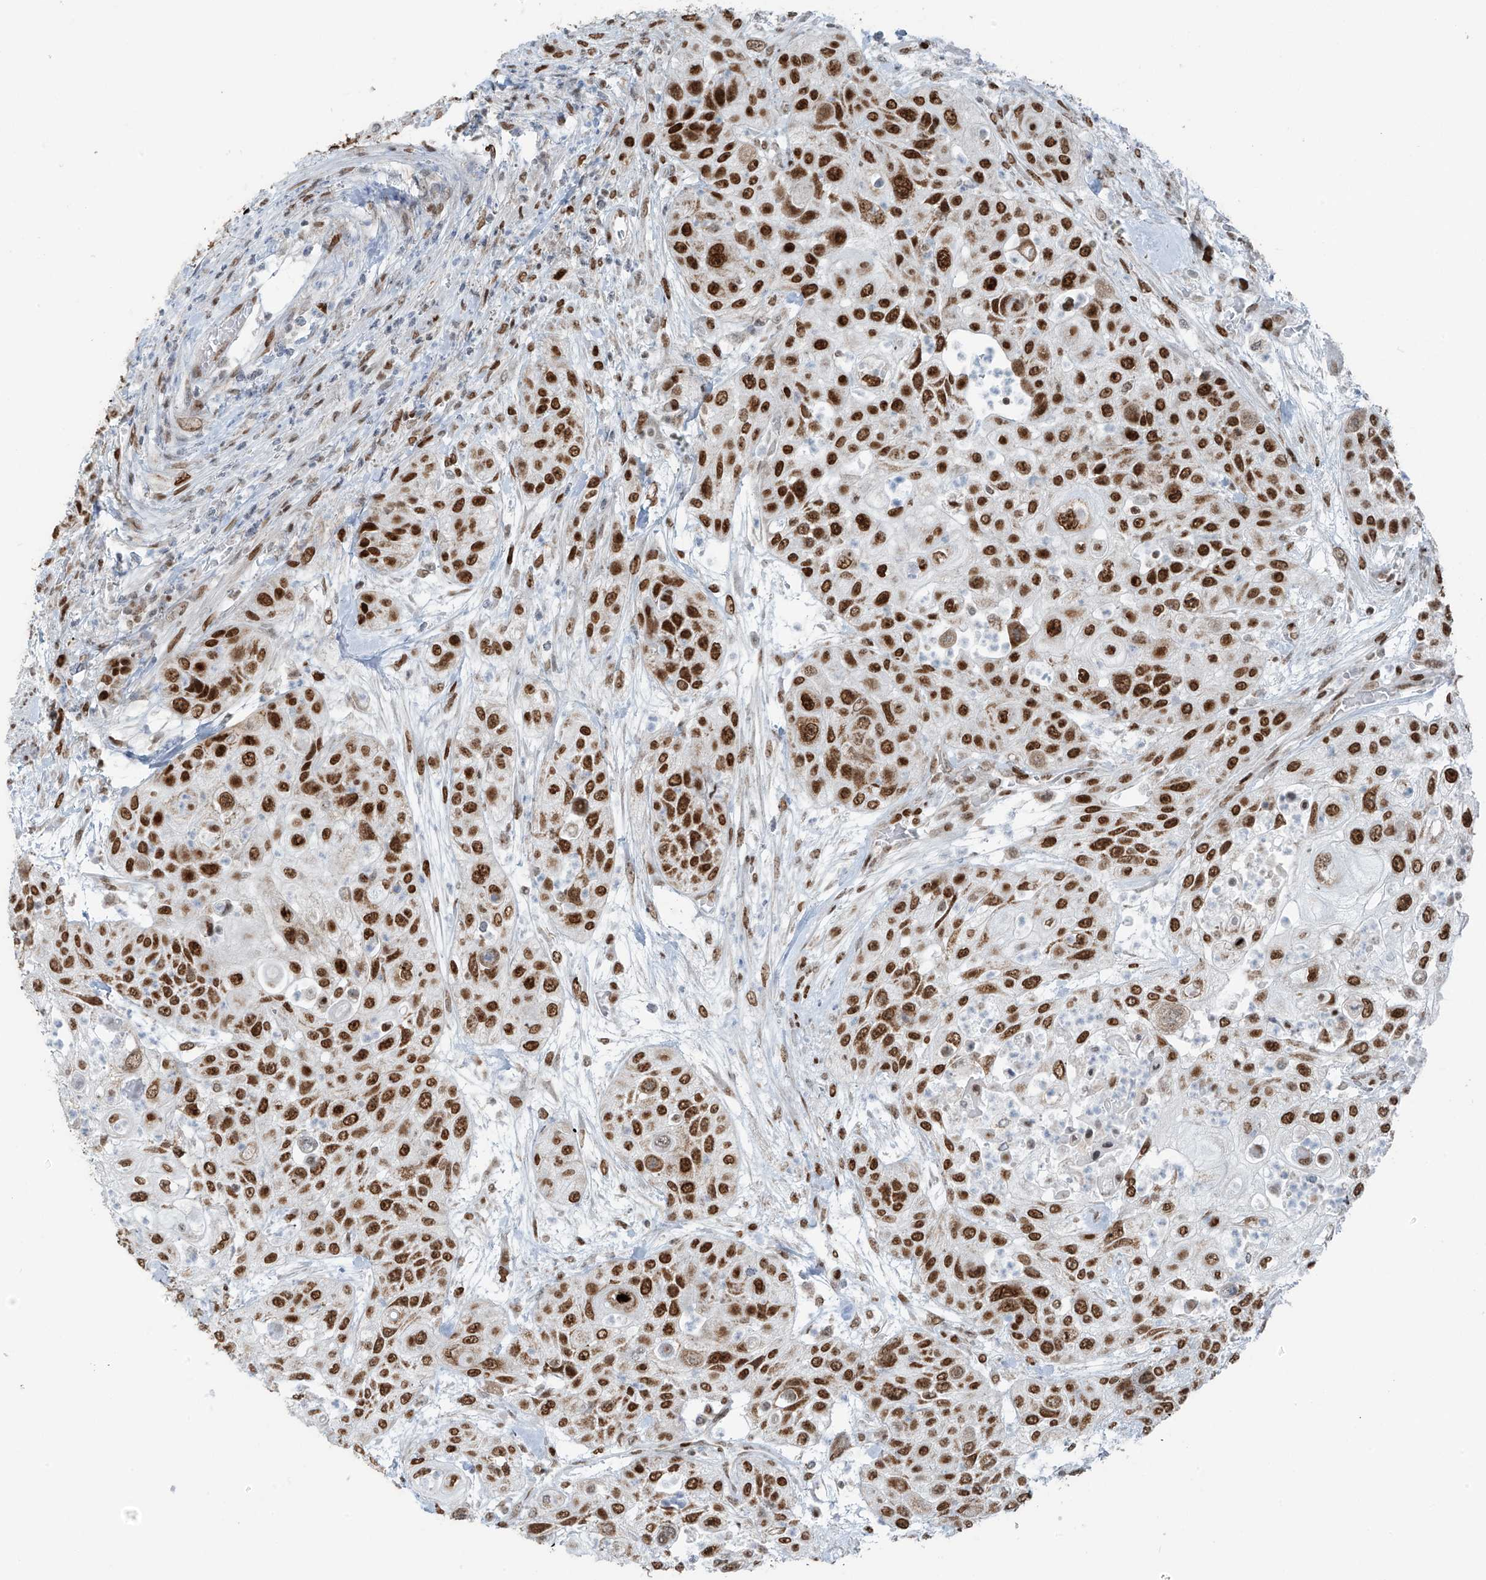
{"staining": {"intensity": "strong", "quantity": ">75%", "location": "nuclear"}, "tissue": "urothelial cancer", "cell_type": "Tumor cells", "image_type": "cancer", "snomed": [{"axis": "morphology", "description": "Urothelial carcinoma, High grade"}, {"axis": "topography", "description": "Urinary bladder"}], "caption": "Tumor cells show strong nuclear staining in approximately >75% of cells in urothelial cancer. (brown staining indicates protein expression, while blue staining denotes nuclei).", "gene": "WRNIP1", "patient": {"sex": "female", "age": 79}}